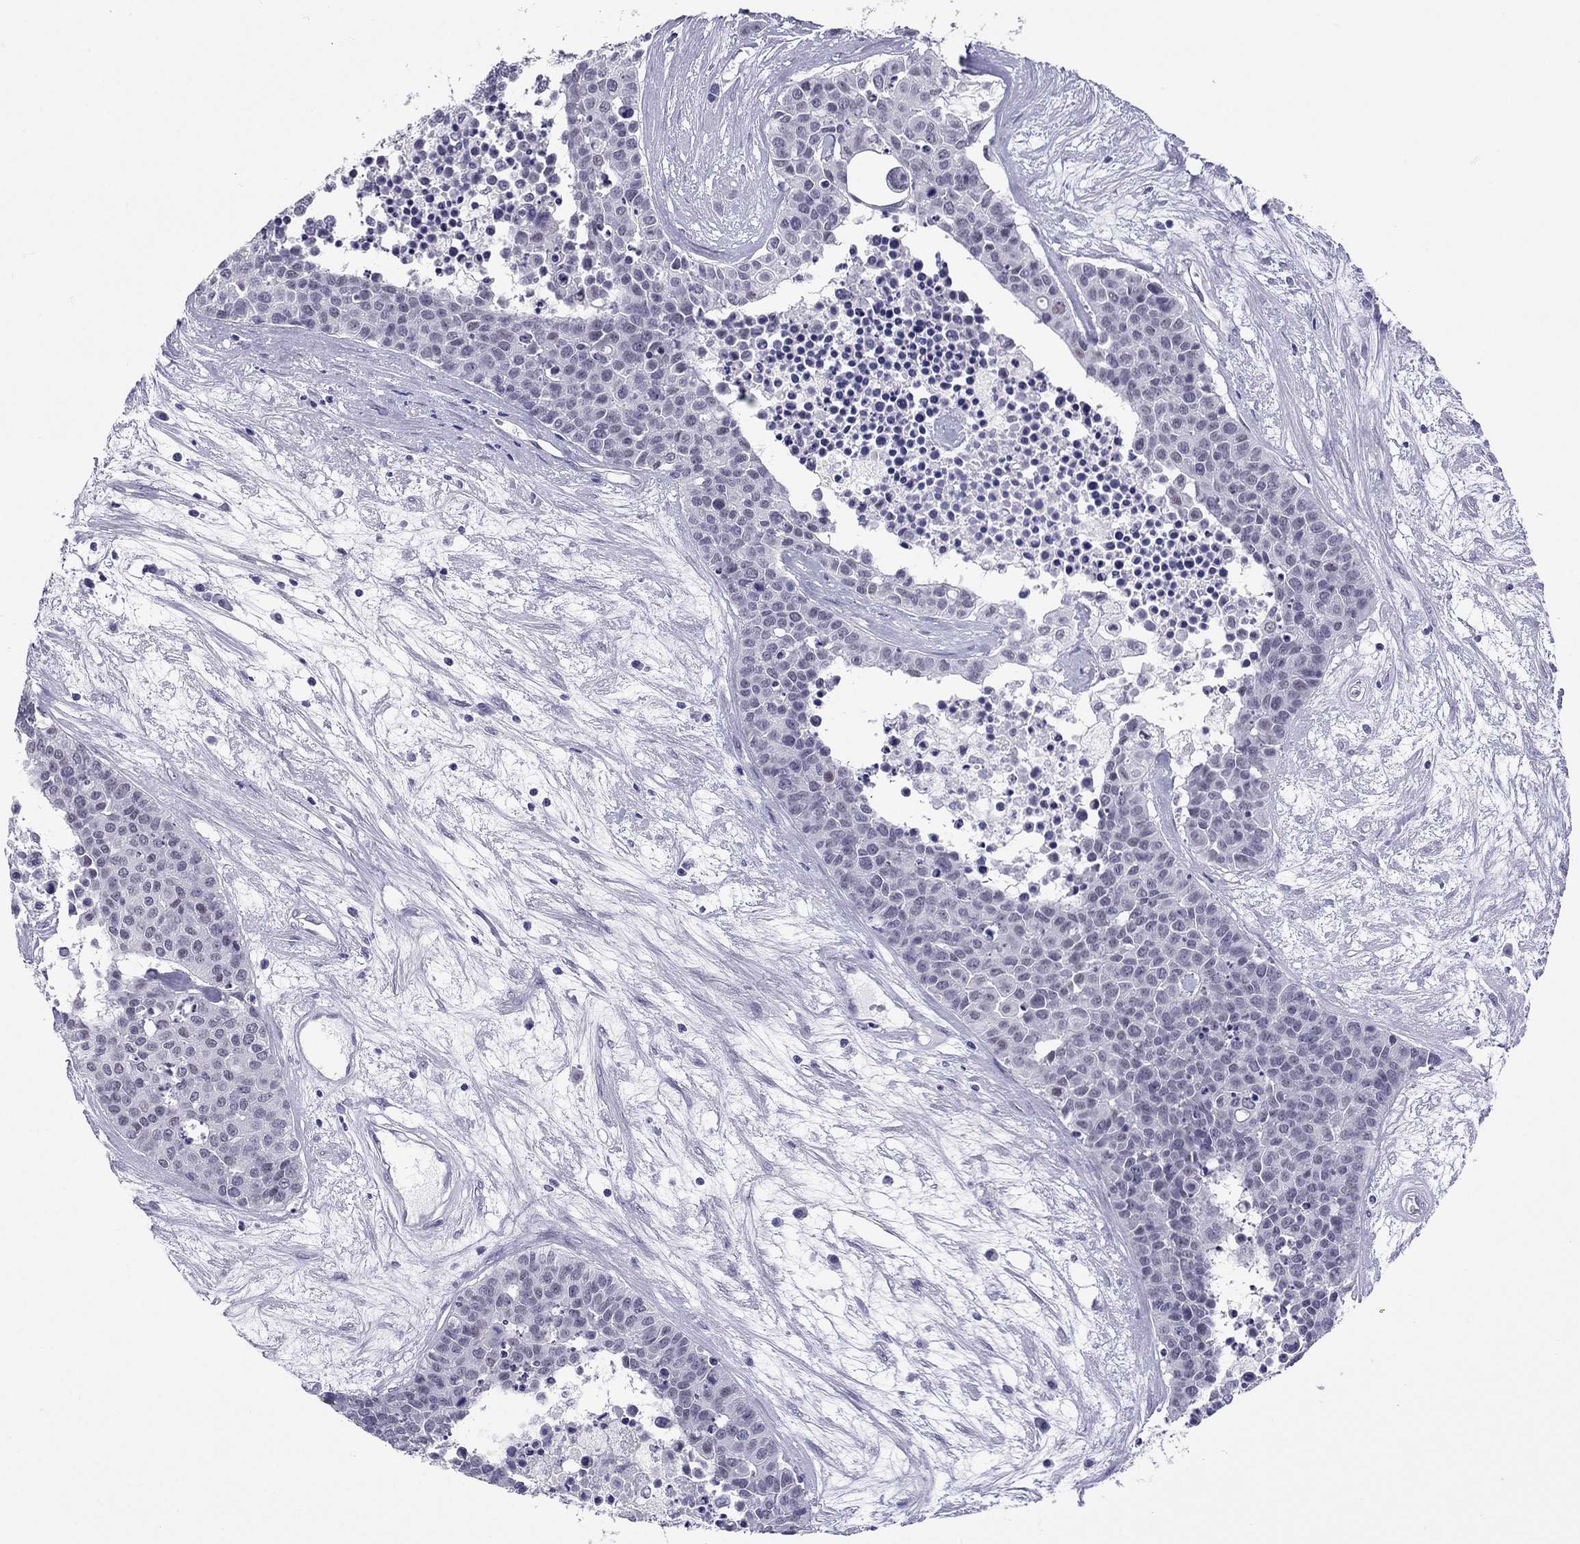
{"staining": {"intensity": "negative", "quantity": "none", "location": "none"}, "tissue": "carcinoid", "cell_type": "Tumor cells", "image_type": "cancer", "snomed": [{"axis": "morphology", "description": "Carcinoid, malignant, NOS"}, {"axis": "topography", "description": "Colon"}], "caption": "An immunohistochemistry histopathology image of carcinoid is shown. There is no staining in tumor cells of carcinoid.", "gene": "CROCC2", "patient": {"sex": "male", "age": 81}}